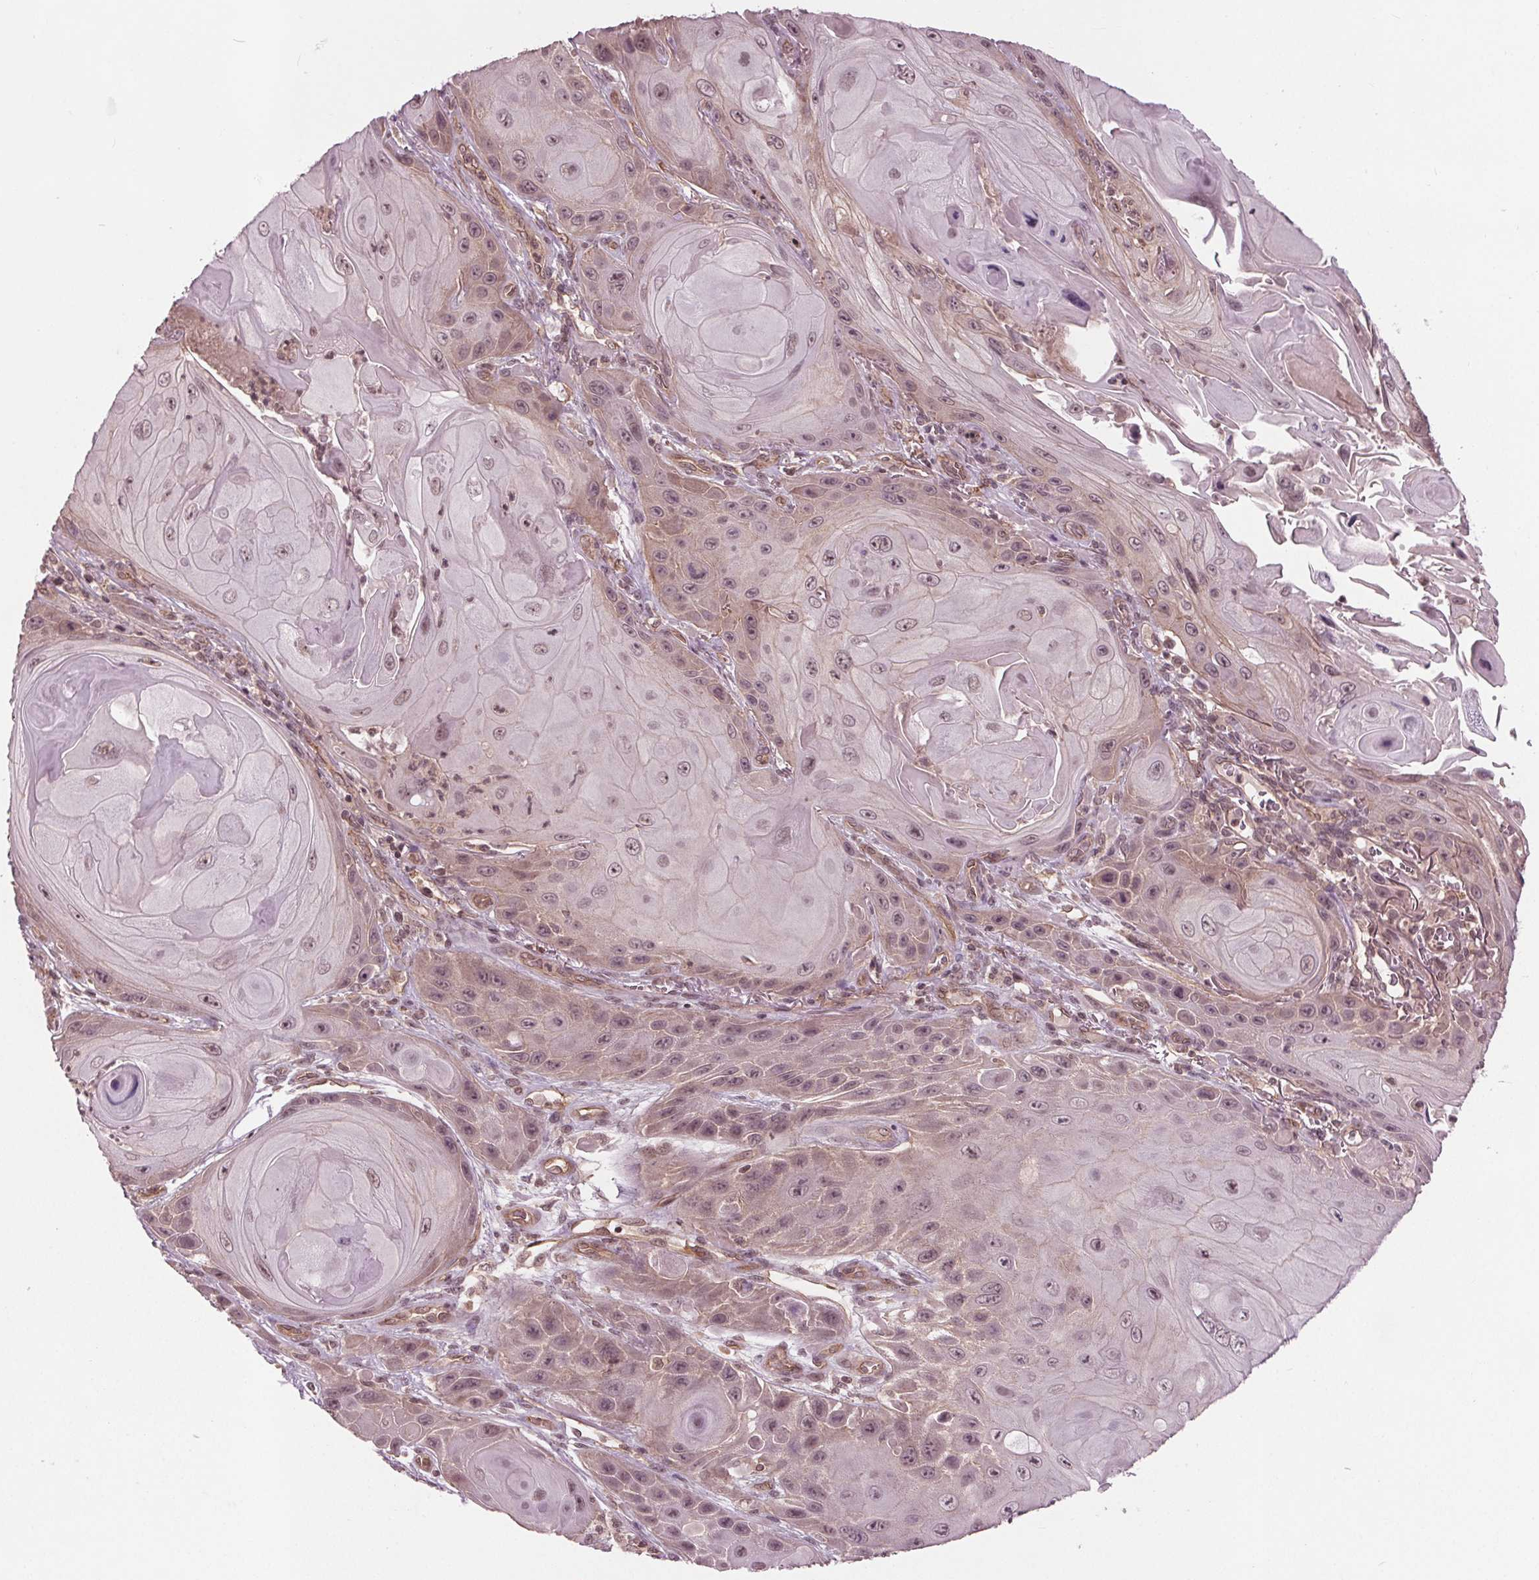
{"staining": {"intensity": "weak", "quantity": "<25%", "location": "nuclear"}, "tissue": "skin cancer", "cell_type": "Tumor cells", "image_type": "cancer", "snomed": [{"axis": "morphology", "description": "Squamous cell carcinoma, NOS"}, {"axis": "topography", "description": "Skin"}], "caption": "This is an immunohistochemistry histopathology image of human skin squamous cell carcinoma. There is no positivity in tumor cells.", "gene": "BTBD1", "patient": {"sex": "female", "age": 94}}